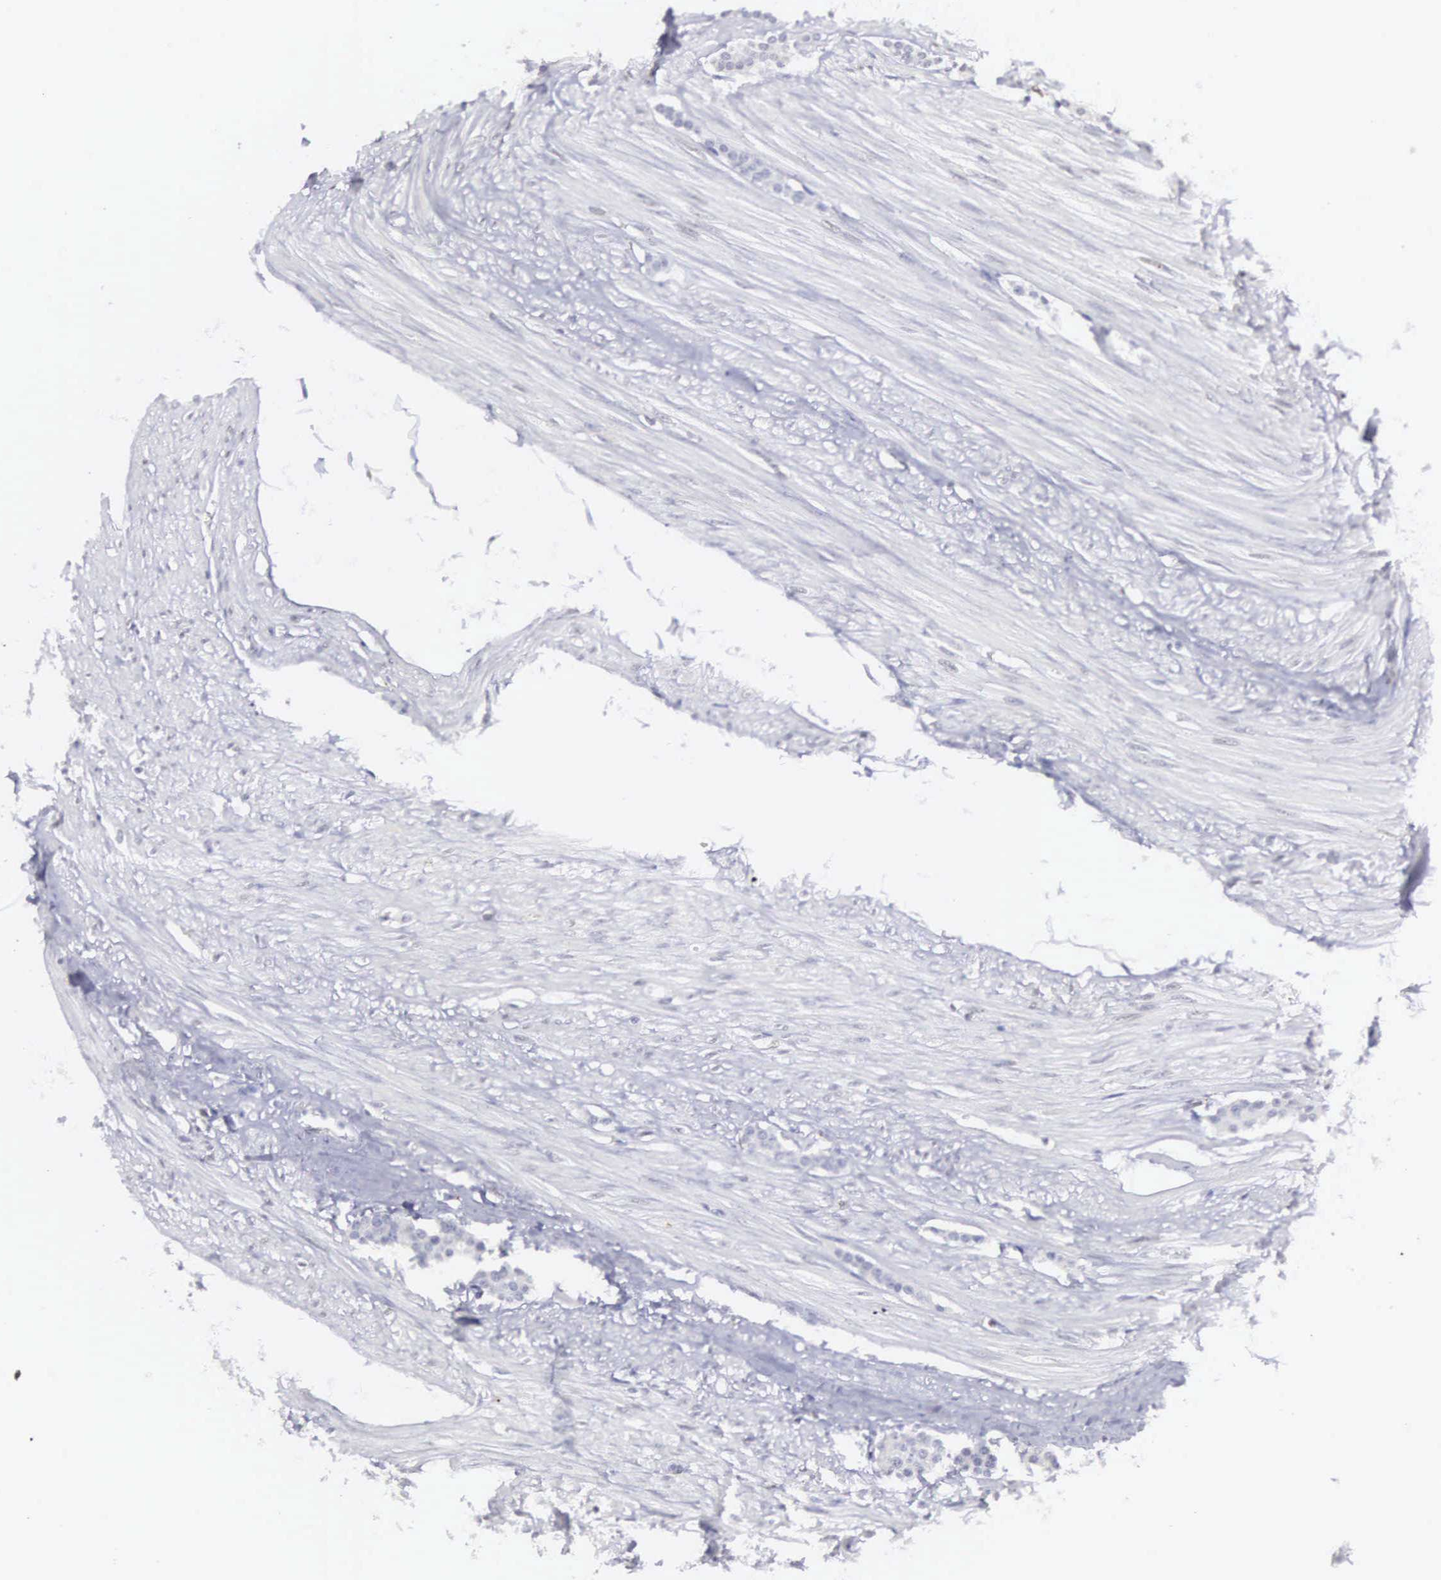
{"staining": {"intensity": "negative", "quantity": "none", "location": "none"}, "tissue": "carcinoid", "cell_type": "Tumor cells", "image_type": "cancer", "snomed": [{"axis": "morphology", "description": "Carcinoid, malignant, NOS"}, {"axis": "topography", "description": "Small intestine"}], "caption": "Immunohistochemistry image of neoplastic tissue: human malignant carcinoid stained with DAB shows no significant protein staining in tumor cells.", "gene": "ETV6", "patient": {"sex": "male", "age": 60}}